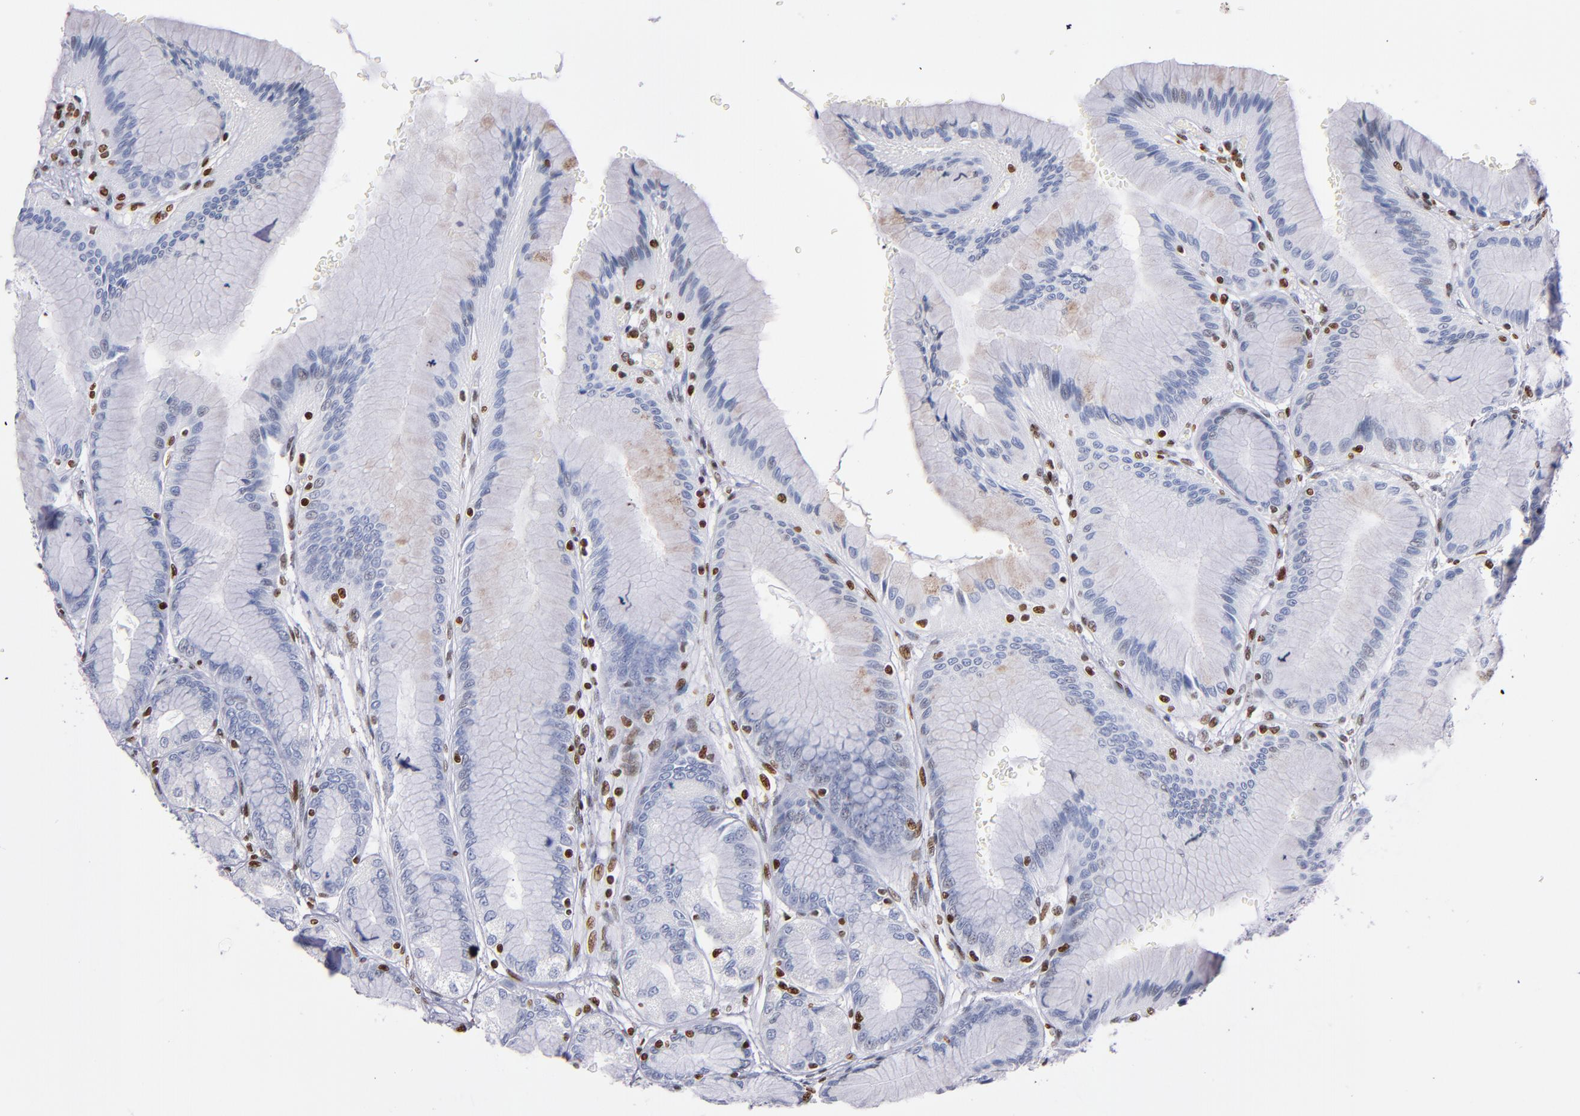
{"staining": {"intensity": "negative", "quantity": "none", "location": "none"}, "tissue": "stomach", "cell_type": "Glandular cells", "image_type": "normal", "snomed": [{"axis": "morphology", "description": "Normal tissue, NOS"}, {"axis": "morphology", "description": "Adenocarcinoma, NOS"}, {"axis": "topography", "description": "Stomach"}, {"axis": "topography", "description": "Stomach, lower"}], "caption": "Immunohistochemical staining of normal human stomach displays no significant positivity in glandular cells. (DAB (3,3'-diaminobenzidine) IHC visualized using brightfield microscopy, high magnification).", "gene": "IFI16", "patient": {"sex": "female", "age": 65}}